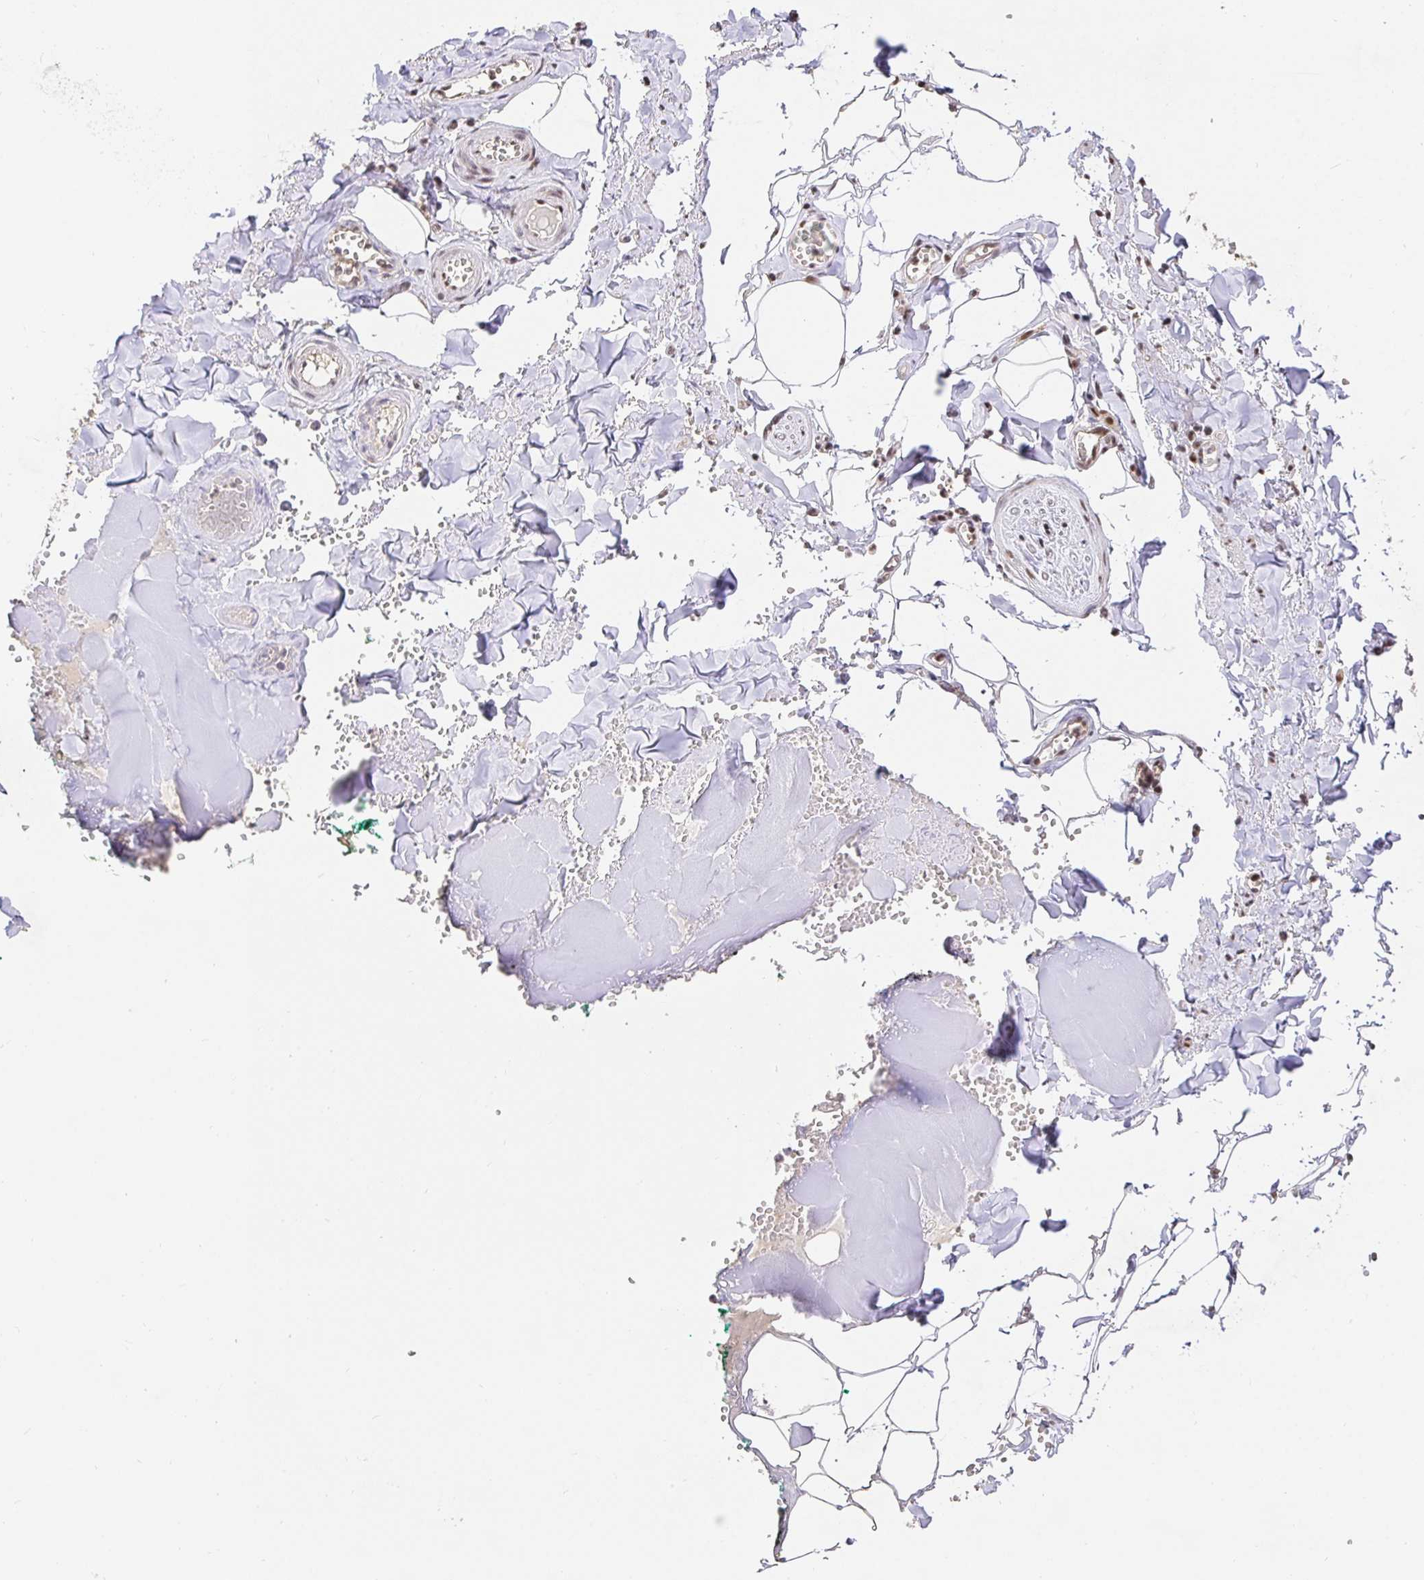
{"staining": {"intensity": "moderate", "quantity": ">75%", "location": "nuclear"}, "tissue": "adipose tissue", "cell_type": "Adipocytes", "image_type": "normal", "snomed": [{"axis": "morphology", "description": "Normal tissue, NOS"}, {"axis": "topography", "description": "Vulva"}, {"axis": "topography", "description": "Peripheral nerve tissue"}], "caption": "The histopathology image displays a brown stain indicating the presence of a protein in the nuclear of adipocytes in adipose tissue.", "gene": "USF1", "patient": {"sex": "female", "age": 66}}